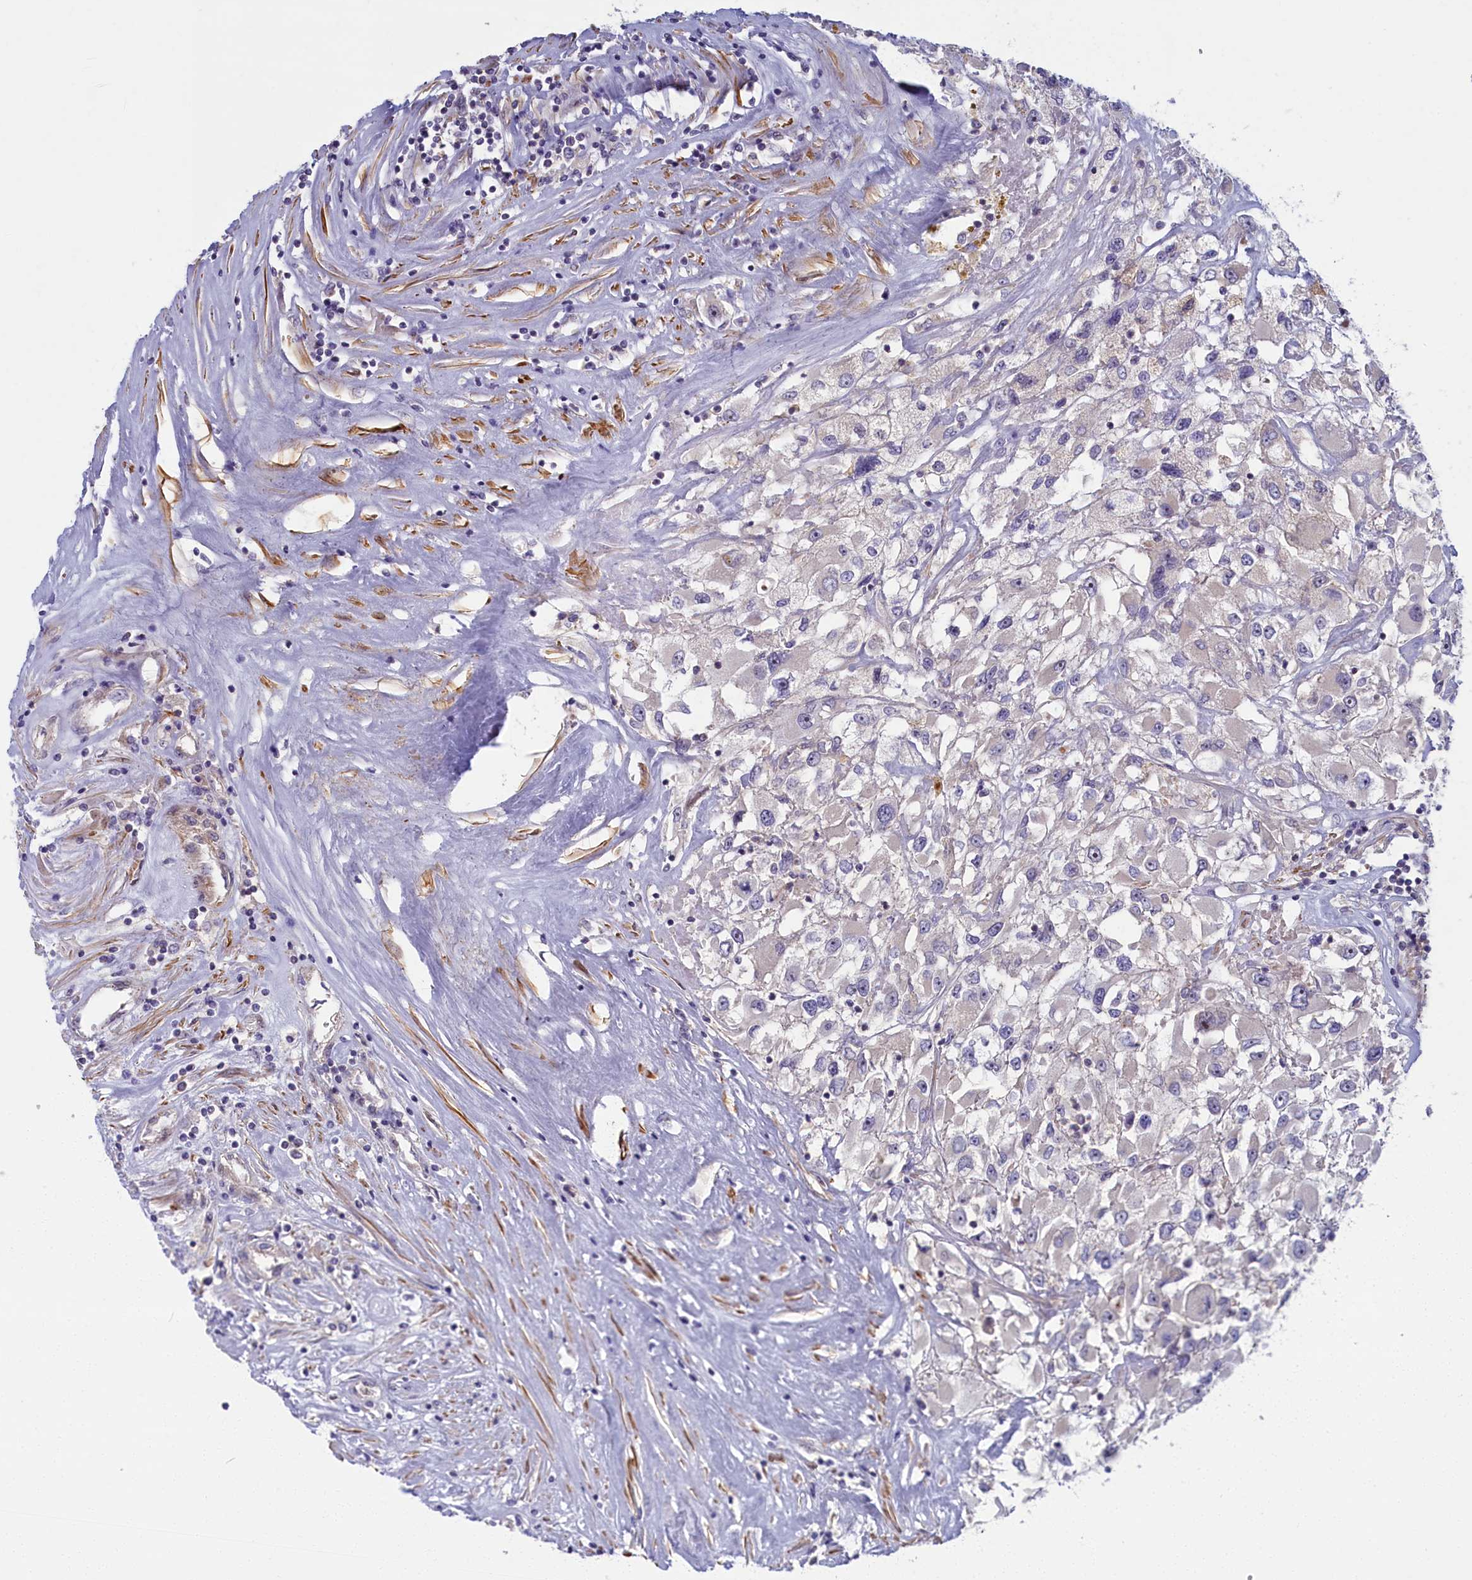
{"staining": {"intensity": "negative", "quantity": "none", "location": "none"}, "tissue": "renal cancer", "cell_type": "Tumor cells", "image_type": "cancer", "snomed": [{"axis": "morphology", "description": "Adenocarcinoma, NOS"}, {"axis": "topography", "description": "Kidney"}], "caption": "Adenocarcinoma (renal) was stained to show a protein in brown. There is no significant expression in tumor cells.", "gene": "TRPM4", "patient": {"sex": "female", "age": 52}}